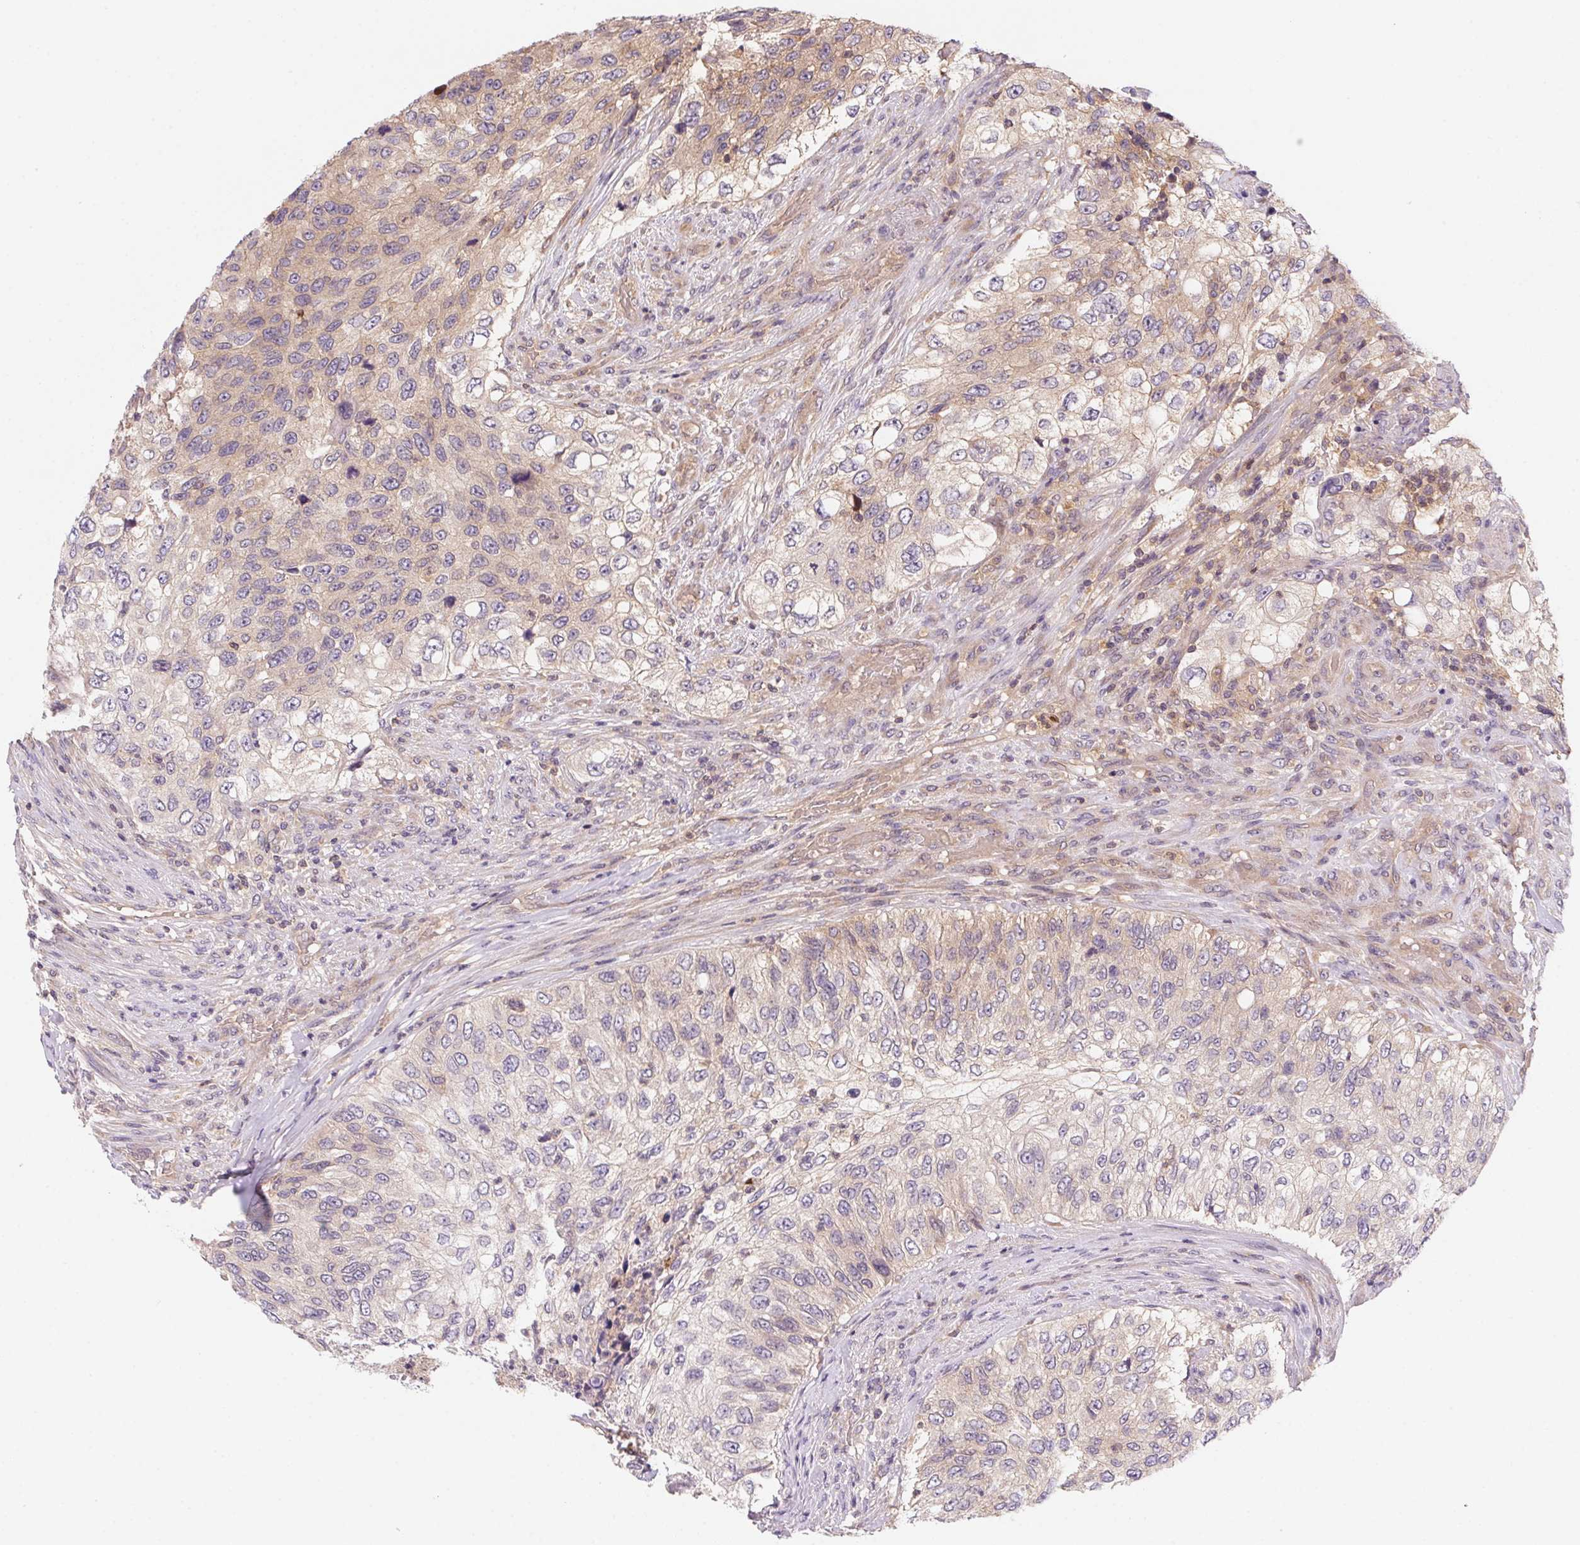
{"staining": {"intensity": "weak", "quantity": "25%-75%", "location": "cytoplasmic/membranous"}, "tissue": "urothelial cancer", "cell_type": "Tumor cells", "image_type": "cancer", "snomed": [{"axis": "morphology", "description": "Urothelial carcinoma, High grade"}, {"axis": "topography", "description": "Urinary bladder"}], "caption": "A micrograph showing weak cytoplasmic/membranous expression in about 25%-75% of tumor cells in urothelial cancer, as visualized by brown immunohistochemical staining.", "gene": "PRKAA1", "patient": {"sex": "female", "age": 60}}